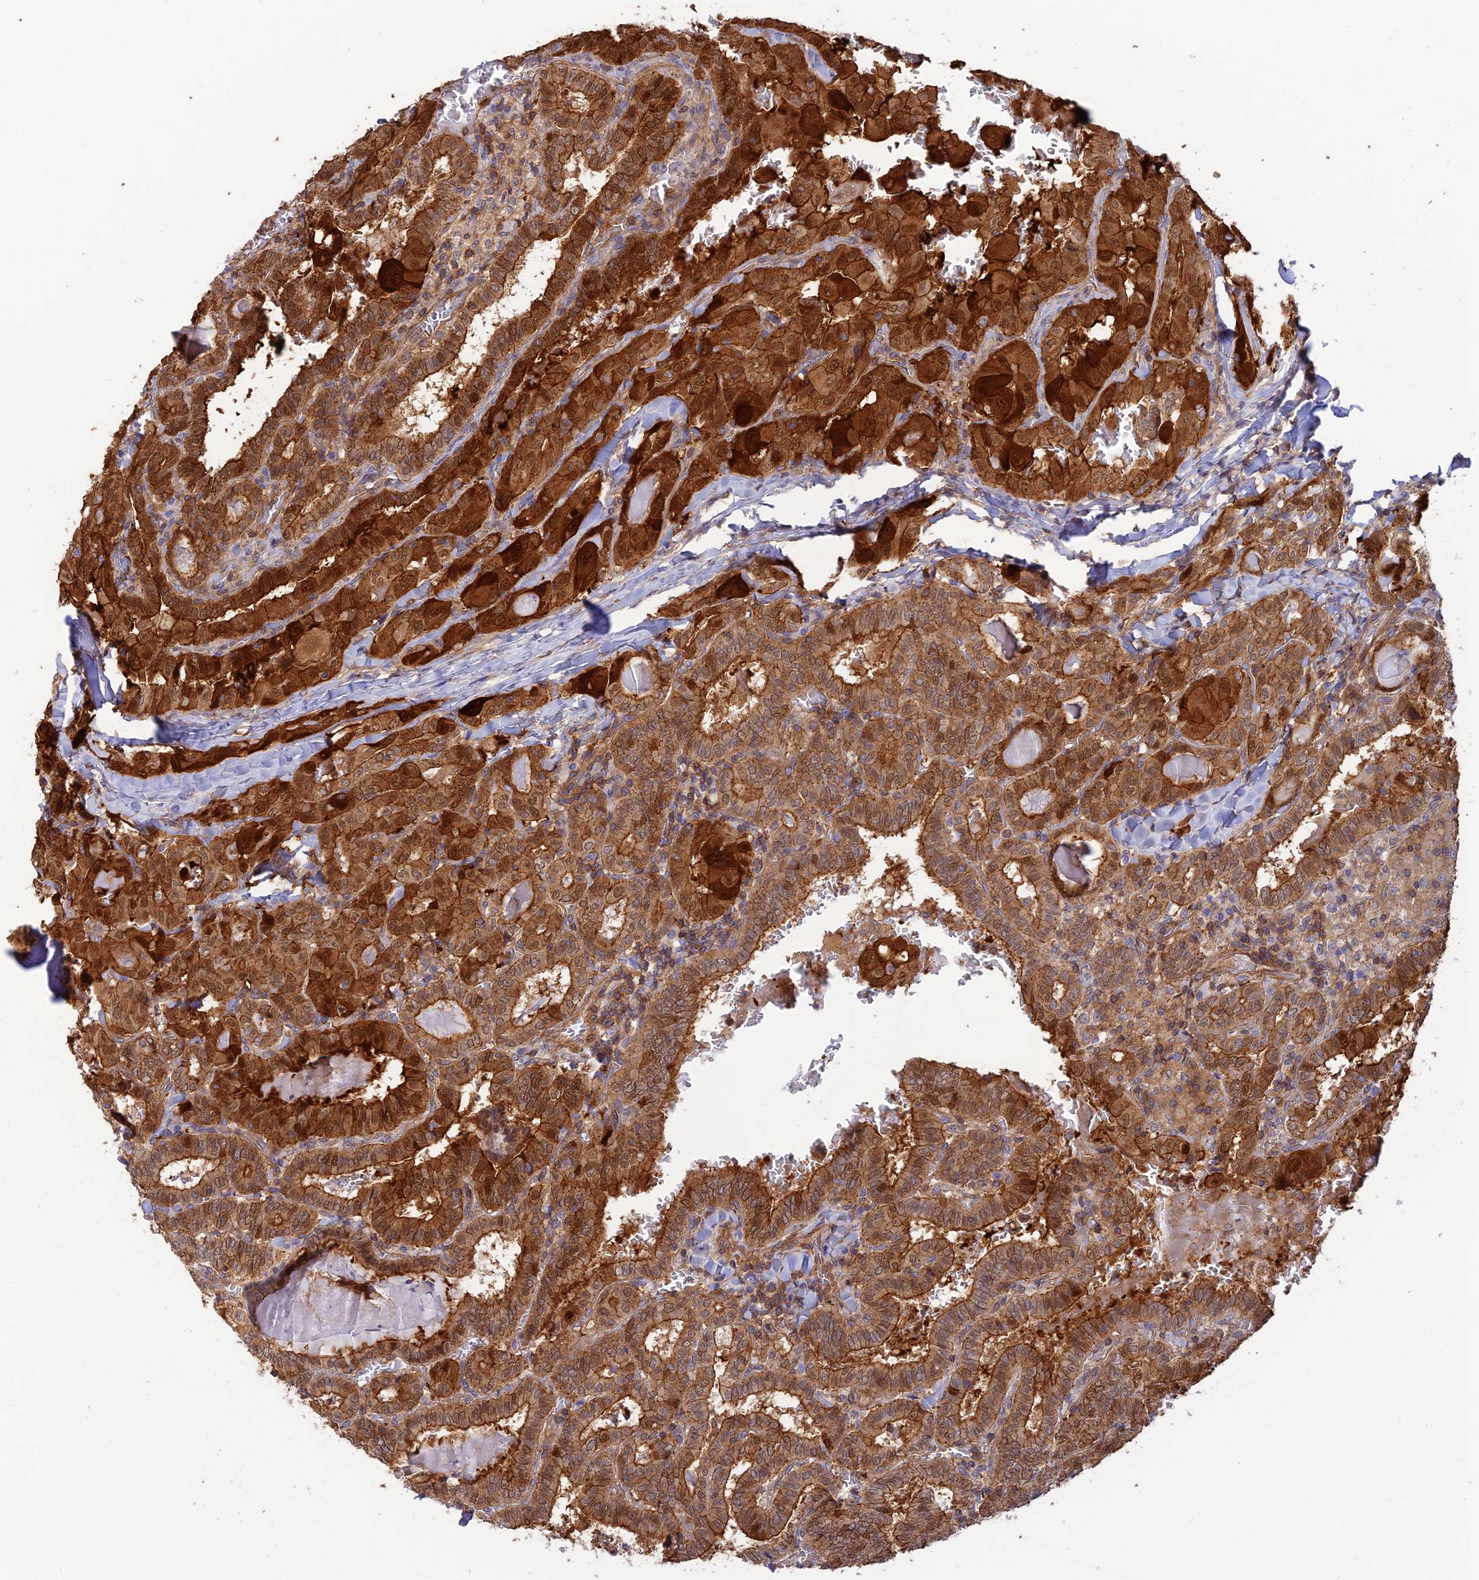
{"staining": {"intensity": "strong", "quantity": ">75%", "location": "cytoplasmic/membranous,nuclear"}, "tissue": "thyroid cancer", "cell_type": "Tumor cells", "image_type": "cancer", "snomed": [{"axis": "morphology", "description": "Papillary adenocarcinoma, NOS"}, {"axis": "topography", "description": "Thyroid gland"}], "caption": "Human thyroid papillary adenocarcinoma stained with a protein marker shows strong staining in tumor cells.", "gene": "PPP1R12C", "patient": {"sex": "female", "age": 72}}